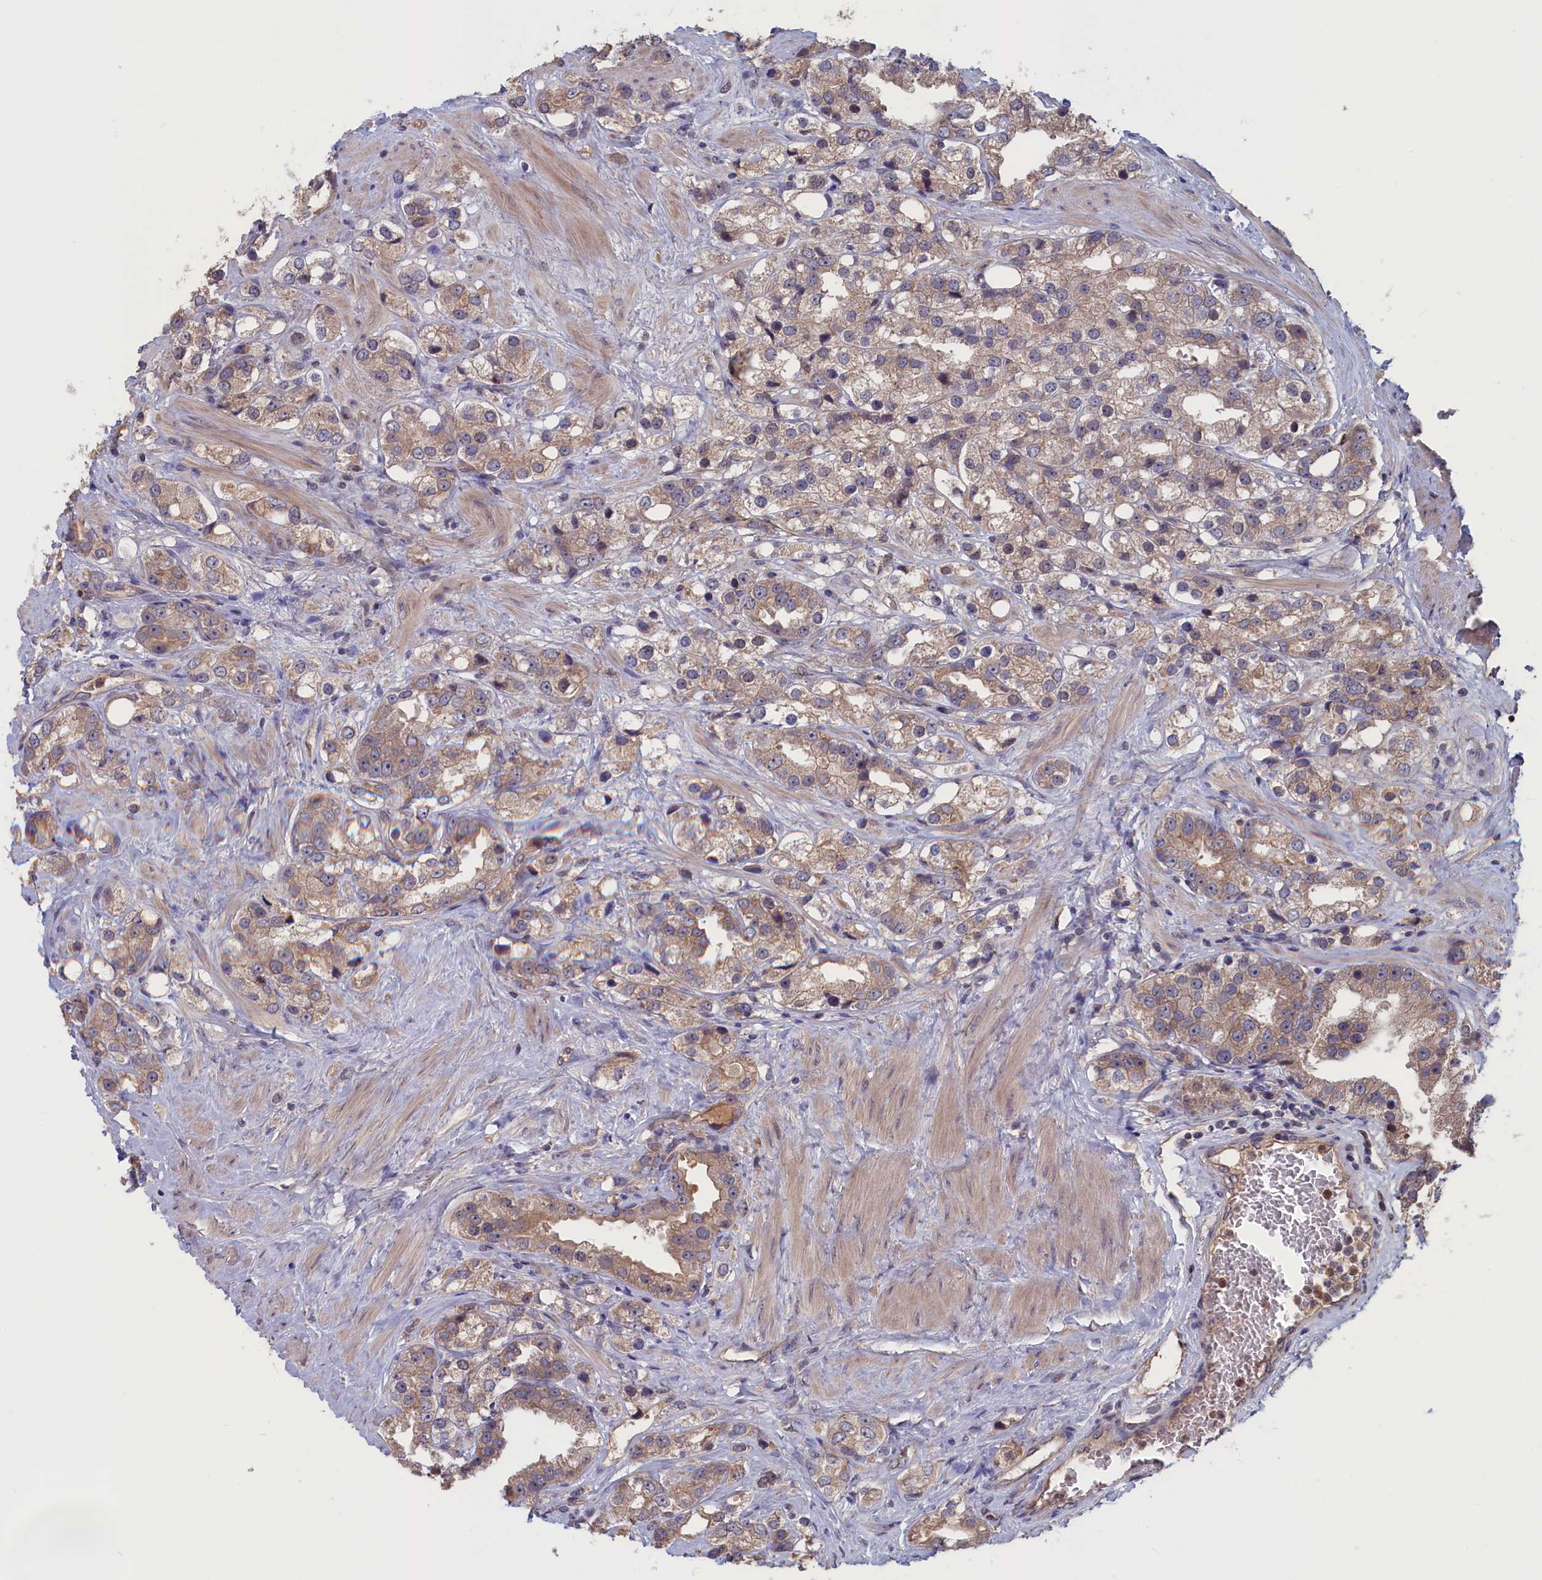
{"staining": {"intensity": "weak", "quantity": ">75%", "location": "cytoplasmic/membranous"}, "tissue": "prostate cancer", "cell_type": "Tumor cells", "image_type": "cancer", "snomed": [{"axis": "morphology", "description": "Adenocarcinoma, NOS"}, {"axis": "topography", "description": "Prostate"}], "caption": "A photomicrograph of prostate adenocarcinoma stained for a protein shows weak cytoplasmic/membranous brown staining in tumor cells.", "gene": "PLP2", "patient": {"sex": "male", "age": 79}}